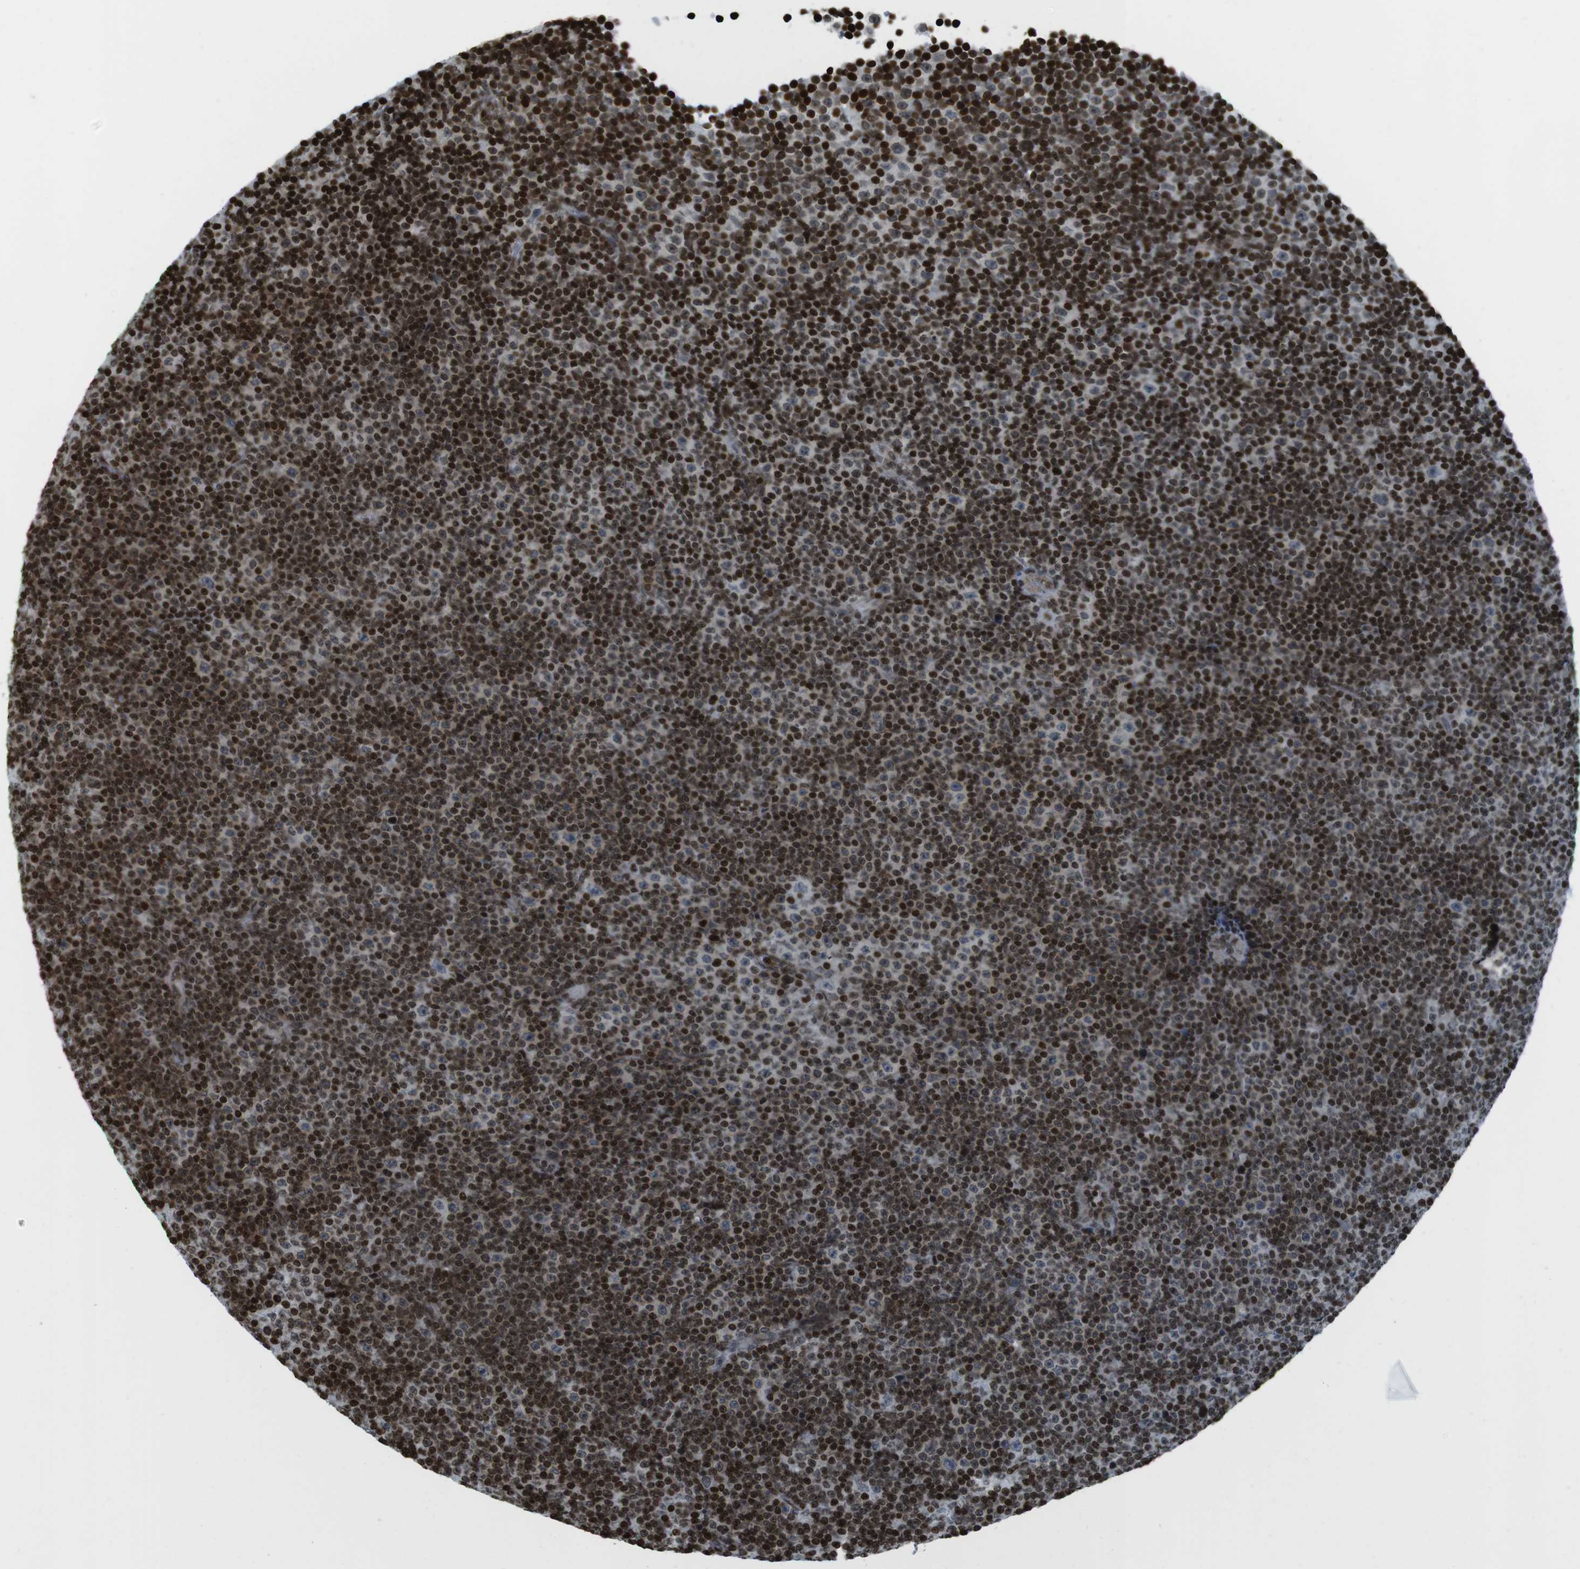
{"staining": {"intensity": "strong", "quantity": ">75%", "location": "nuclear"}, "tissue": "lymphoma", "cell_type": "Tumor cells", "image_type": "cancer", "snomed": [{"axis": "morphology", "description": "Malignant lymphoma, non-Hodgkin's type, Low grade"}, {"axis": "topography", "description": "Lymph node"}], "caption": "DAB immunohistochemical staining of malignant lymphoma, non-Hodgkin's type (low-grade) shows strong nuclear protein expression in about >75% of tumor cells.", "gene": "H2AC8", "patient": {"sex": "female", "age": 67}}